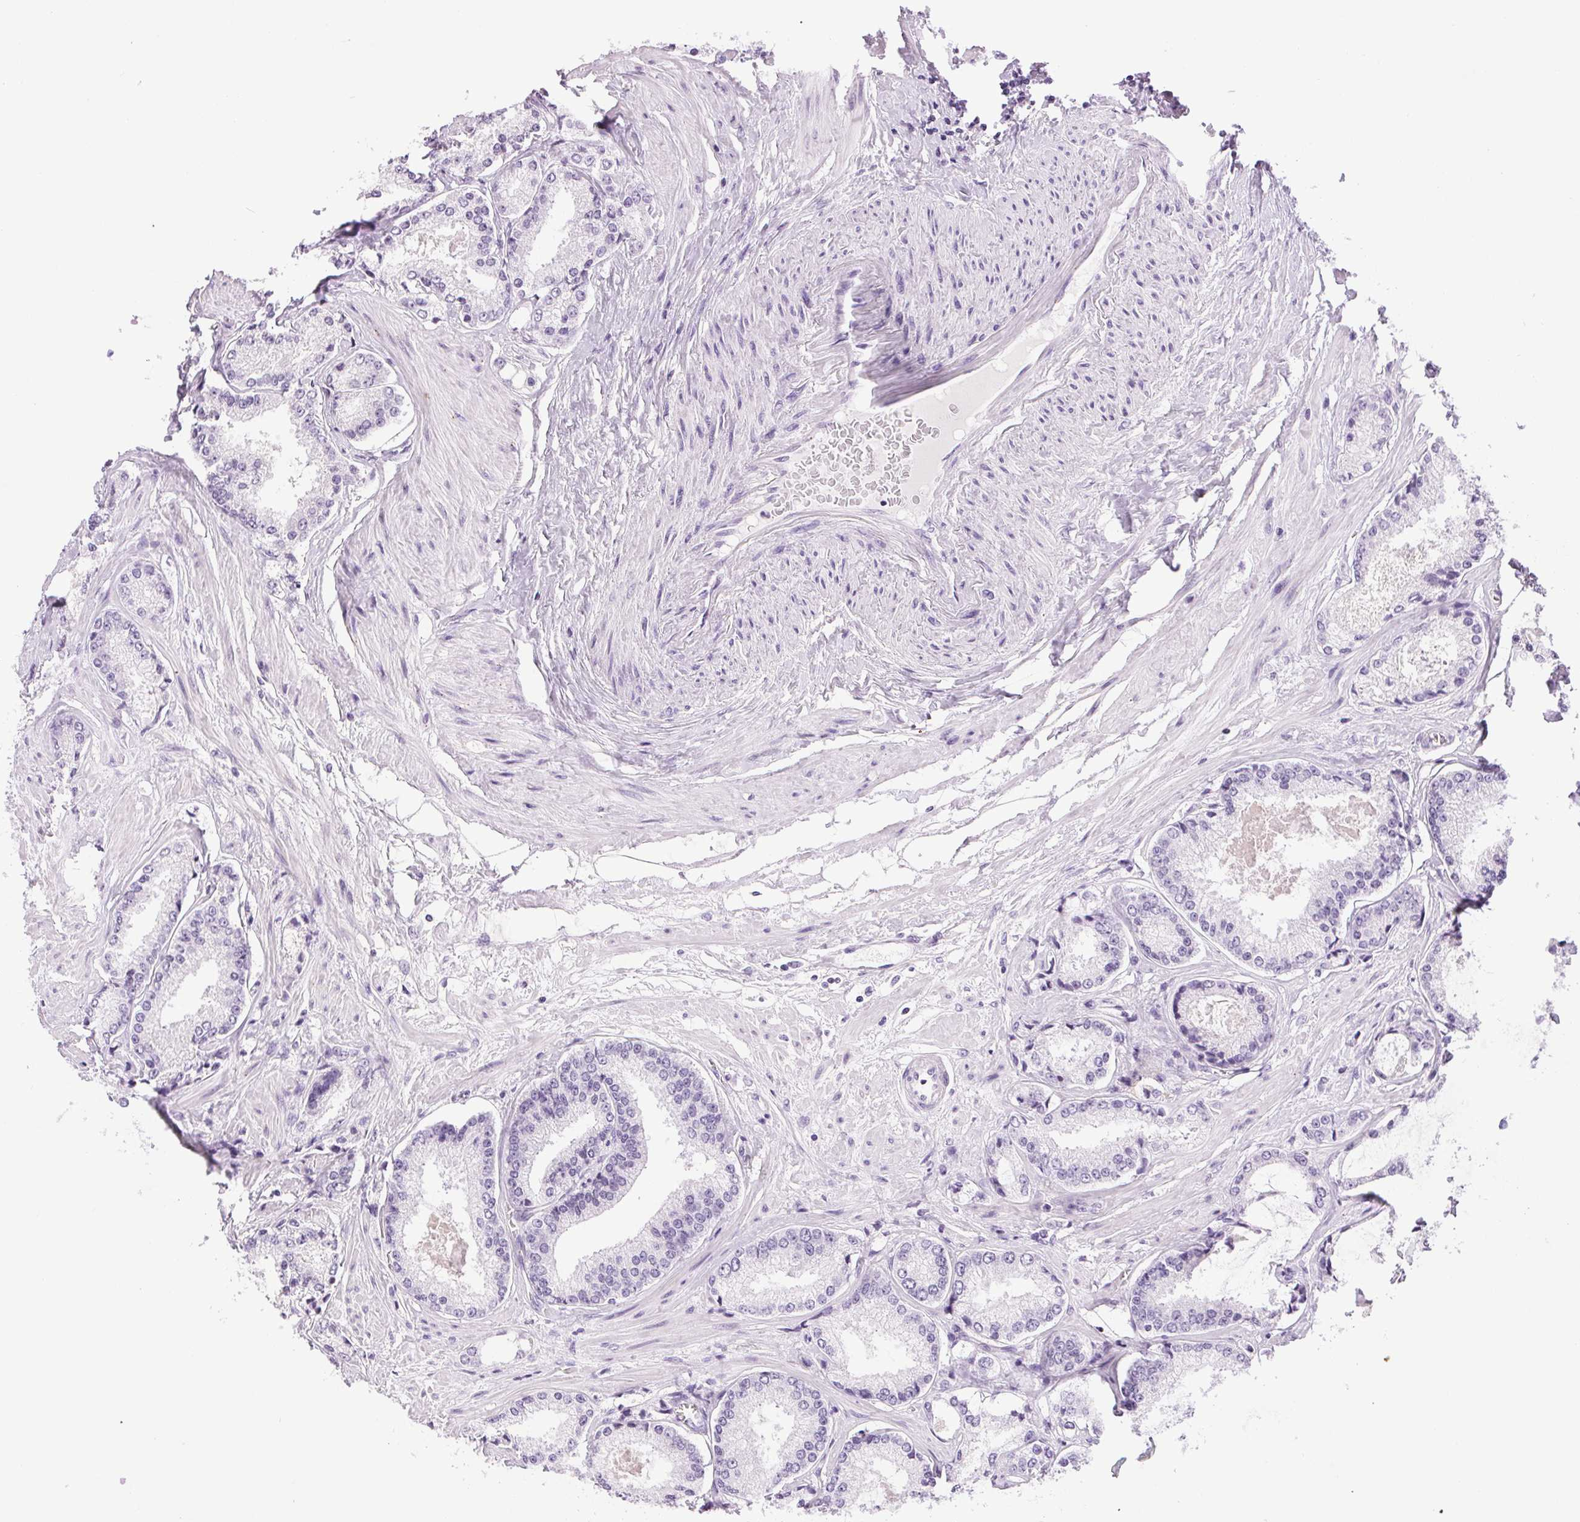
{"staining": {"intensity": "negative", "quantity": "none", "location": "none"}, "tissue": "prostate cancer", "cell_type": "Tumor cells", "image_type": "cancer", "snomed": [{"axis": "morphology", "description": "Adenocarcinoma, Low grade"}, {"axis": "topography", "description": "Prostate"}], "caption": "Immunohistochemistry (IHC) photomicrograph of prostate cancer stained for a protein (brown), which reveals no expression in tumor cells.", "gene": "TMEM88B", "patient": {"sex": "male", "age": 56}}